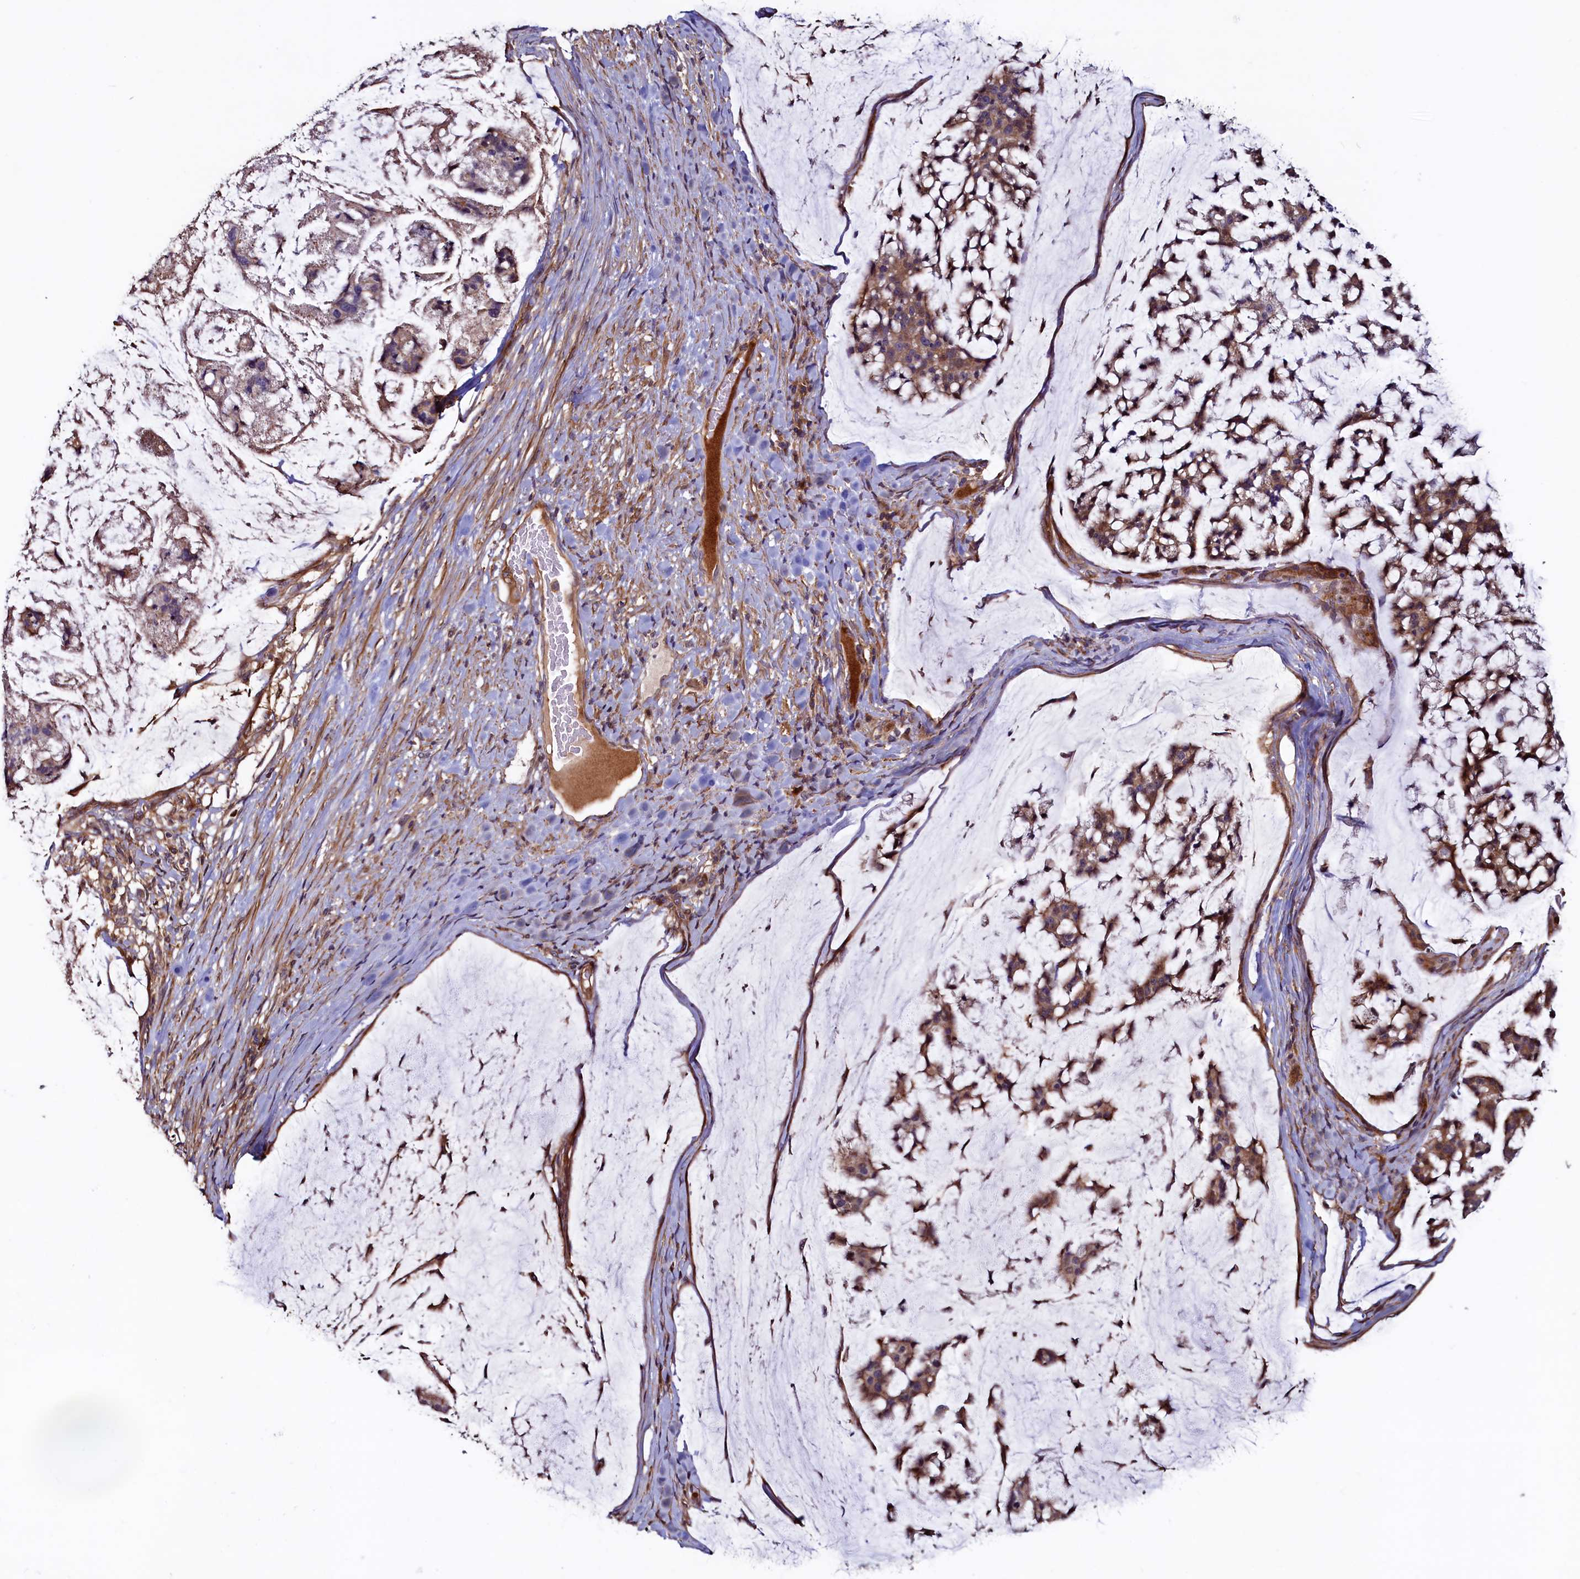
{"staining": {"intensity": "moderate", "quantity": ">75%", "location": "cytoplasmic/membranous"}, "tissue": "stomach cancer", "cell_type": "Tumor cells", "image_type": "cancer", "snomed": [{"axis": "morphology", "description": "Adenocarcinoma, NOS"}, {"axis": "topography", "description": "Stomach, lower"}], "caption": "A medium amount of moderate cytoplasmic/membranous staining is present in approximately >75% of tumor cells in stomach cancer tissue.", "gene": "DUOXA1", "patient": {"sex": "male", "age": 67}}